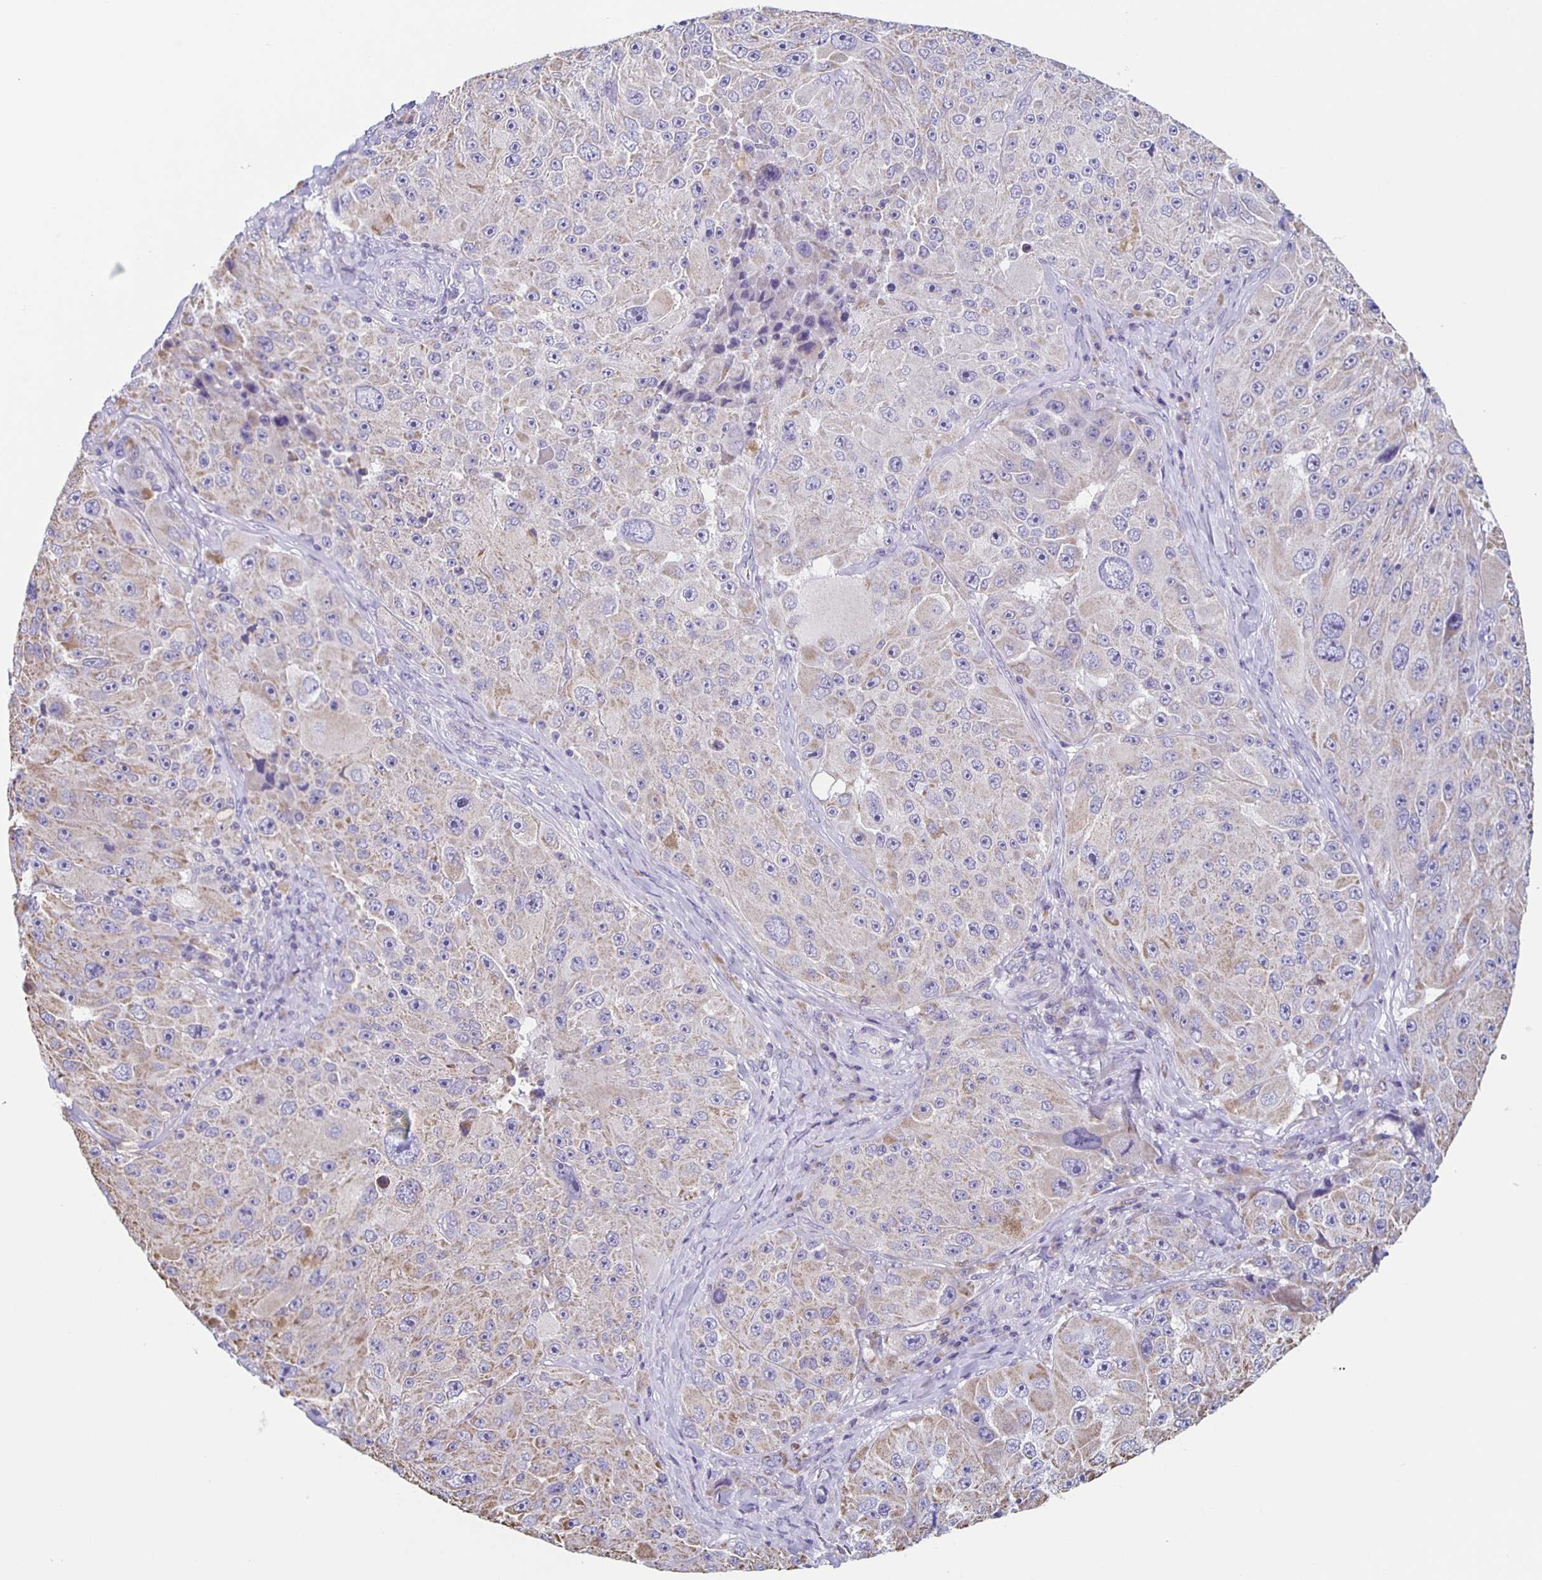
{"staining": {"intensity": "weak", "quantity": "<25%", "location": "cytoplasmic/membranous"}, "tissue": "melanoma", "cell_type": "Tumor cells", "image_type": "cancer", "snomed": [{"axis": "morphology", "description": "Malignant melanoma, Metastatic site"}, {"axis": "topography", "description": "Lymph node"}], "caption": "Tumor cells show no significant expression in melanoma.", "gene": "TPPP", "patient": {"sex": "male", "age": 62}}